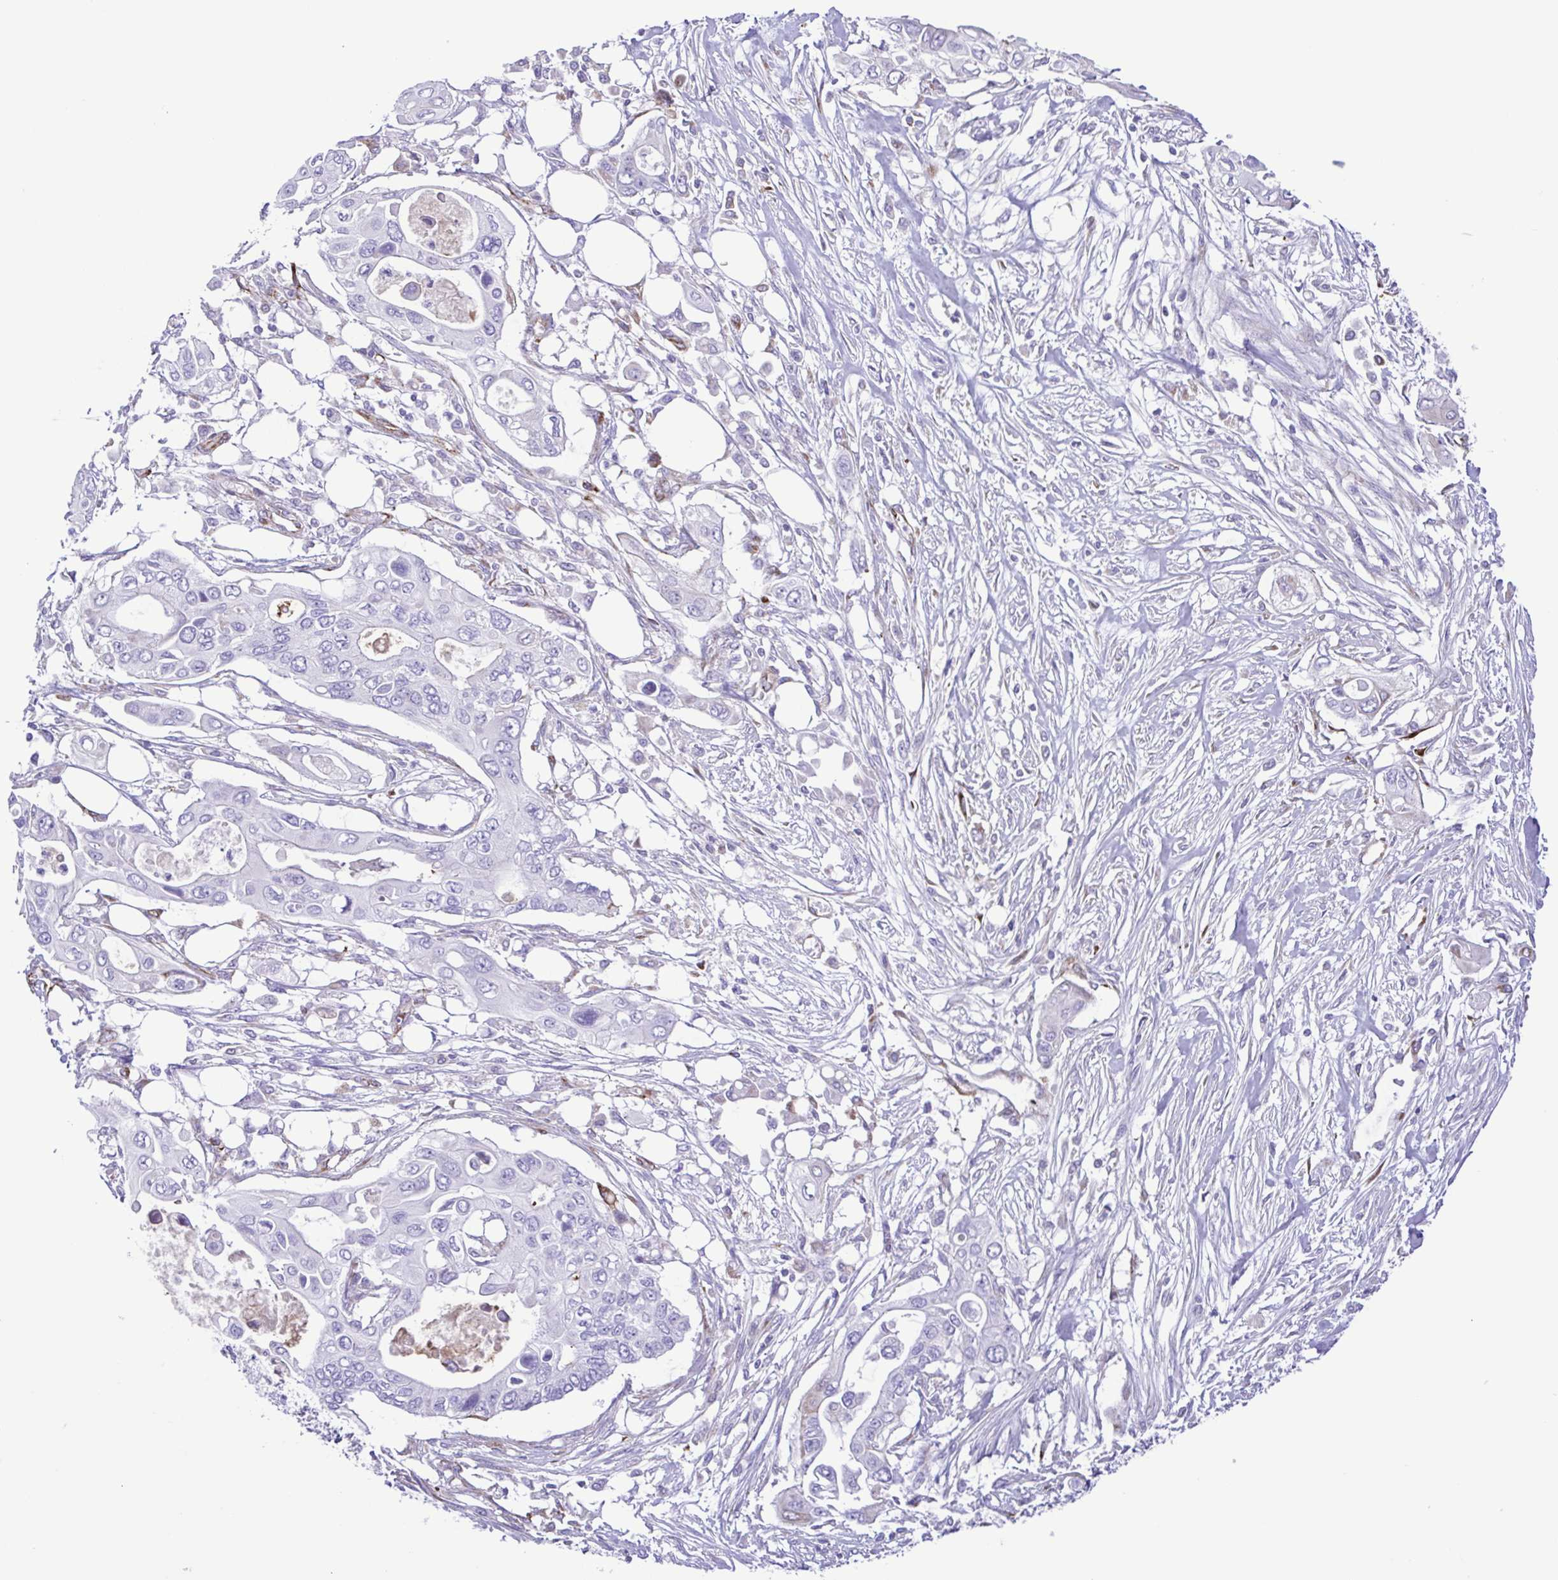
{"staining": {"intensity": "negative", "quantity": "none", "location": "none"}, "tissue": "pancreatic cancer", "cell_type": "Tumor cells", "image_type": "cancer", "snomed": [{"axis": "morphology", "description": "Adenocarcinoma, NOS"}, {"axis": "topography", "description": "Pancreas"}], "caption": "There is no significant staining in tumor cells of adenocarcinoma (pancreatic).", "gene": "FLT1", "patient": {"sex": "female", "age": 63}}